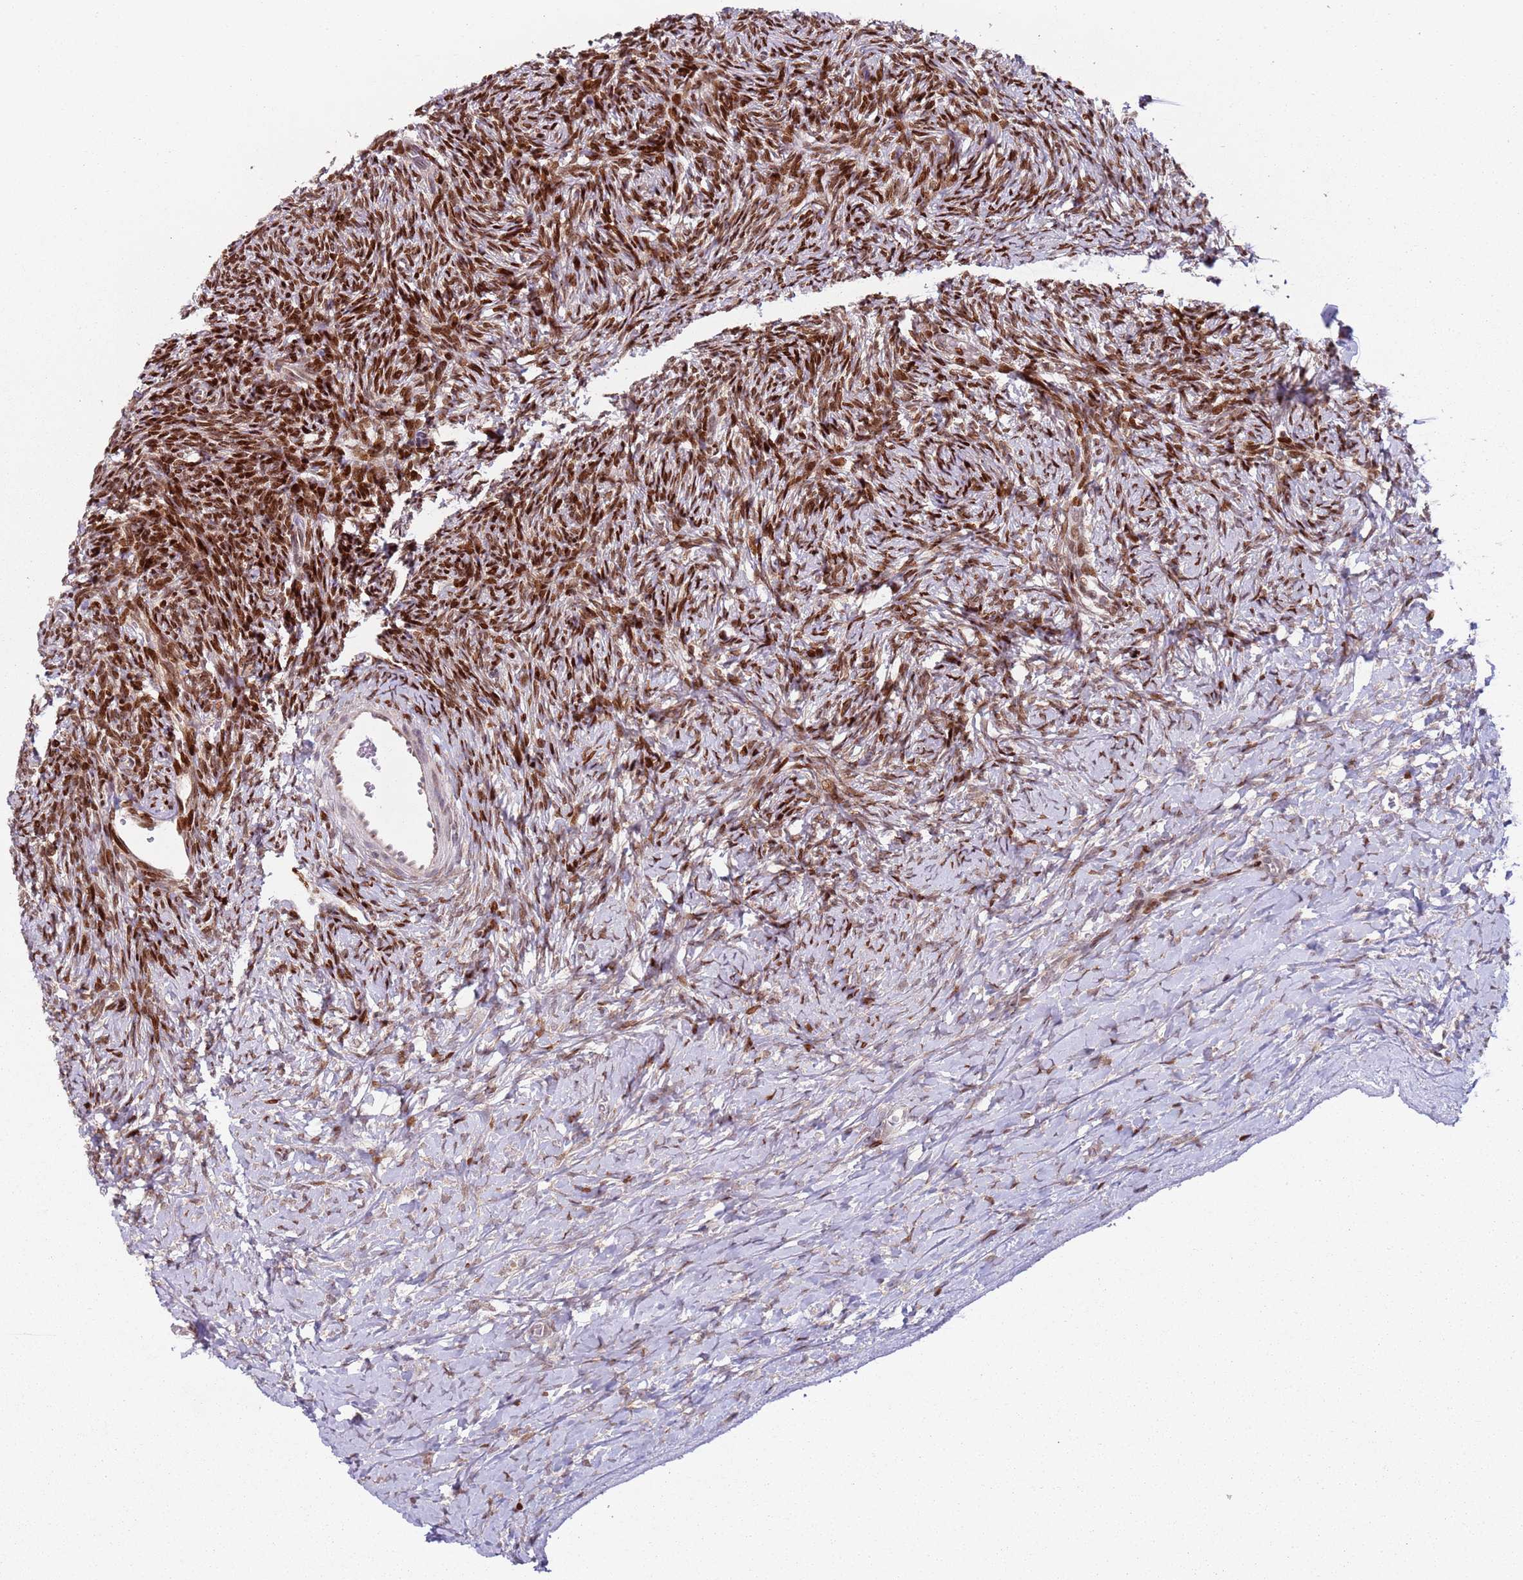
{"staining": {"intensity": "strong", "quantity": ">75%", "location": "cytoplasmic/membranous,nuclear"}, "tissue": "ovary", "cell_type": "Follicle cells", "image_type": "normal", "snomed": [{"axis": "morphology", "description": "Normal tissue, NOS"}, {"axis": "morphology", "description": "Developmental malformation"}, {"axis": "topography", "description": "Ovary"}], "caption": "A histopathology image of ovary stained for a protein shows strong cytoplasmic/membranous,nuclear brown staining in follicle cells. The protein is stained brown, and the nuclei are stained in blue (DAB IHC with brightfield microscopy, high magnification).", "gene": "HNRNPLL", "patient": {"sex": "female", "age": 39}}